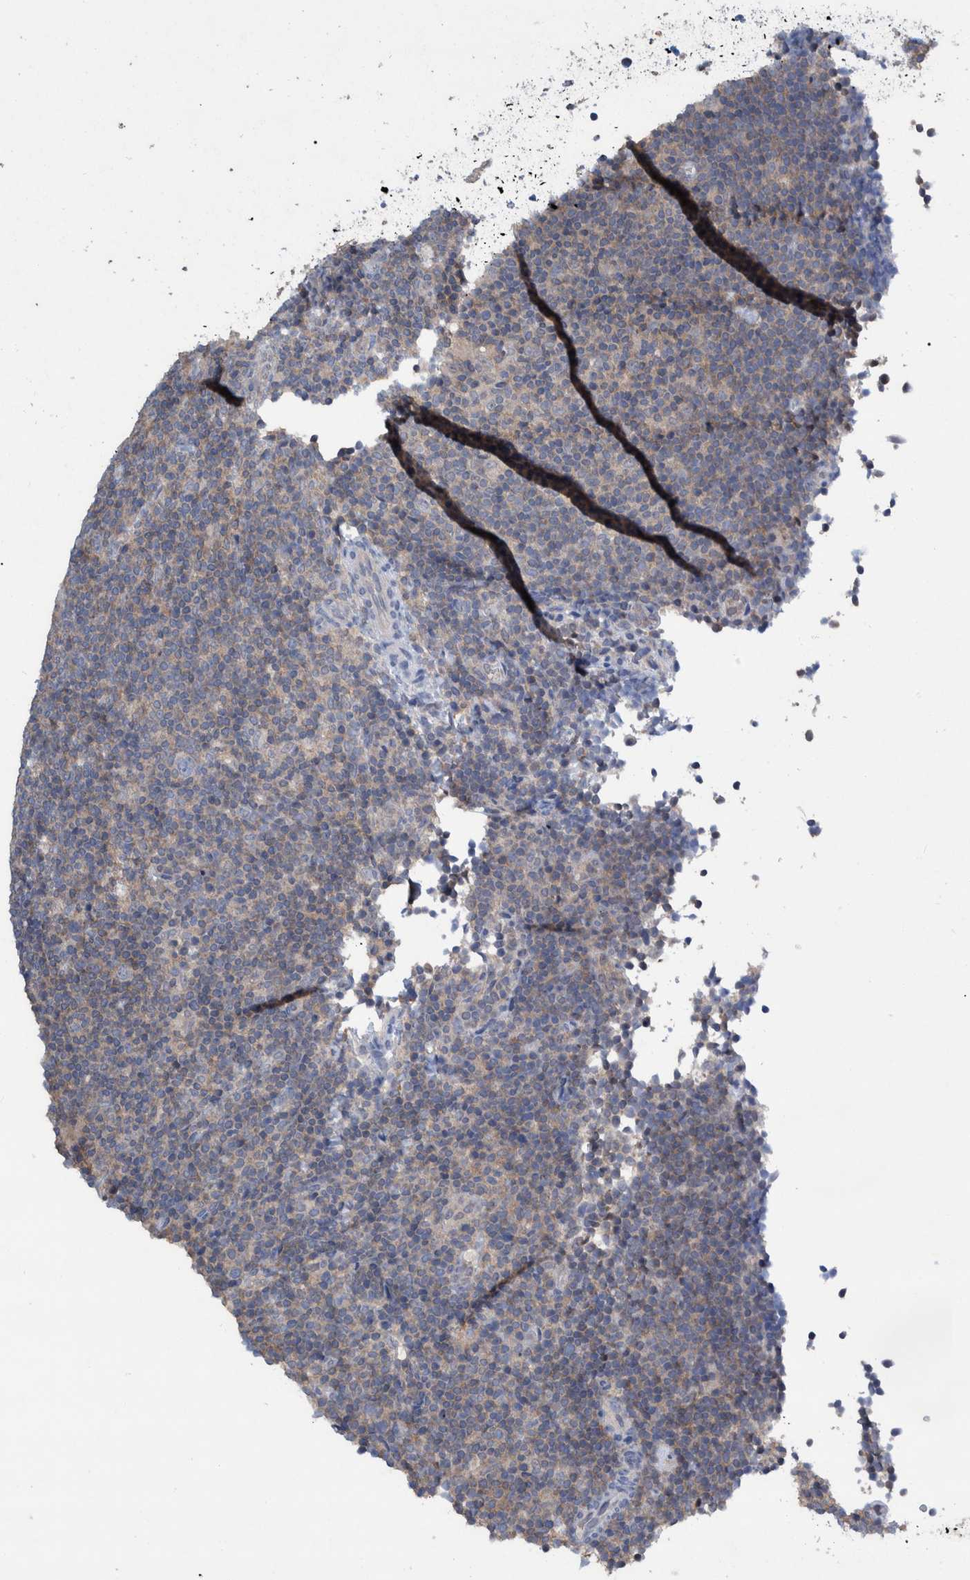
{"staining": {"intensity": "negative", "quantity": "none", "location": "none"}, "tissue": "lymphoma", "cell_type": "Tumor cells", "image_type": "cancer", "snomed": [{"axis": "morphology", "description": "Hodgkin's disease, NOS"}, {"axis": "topography", "description": "Lymph node"}], "caption": "Immunohistochemistry (IHC) photomicrograph of neoplastic tissue: Hodgkin's disease stained with DAB (3,3'-diaminobenzidine) demonstrates no significant protein positivity in tumor cells.", "gene": "PLPBP", "patient": {"sex": "female", "age": 57}}